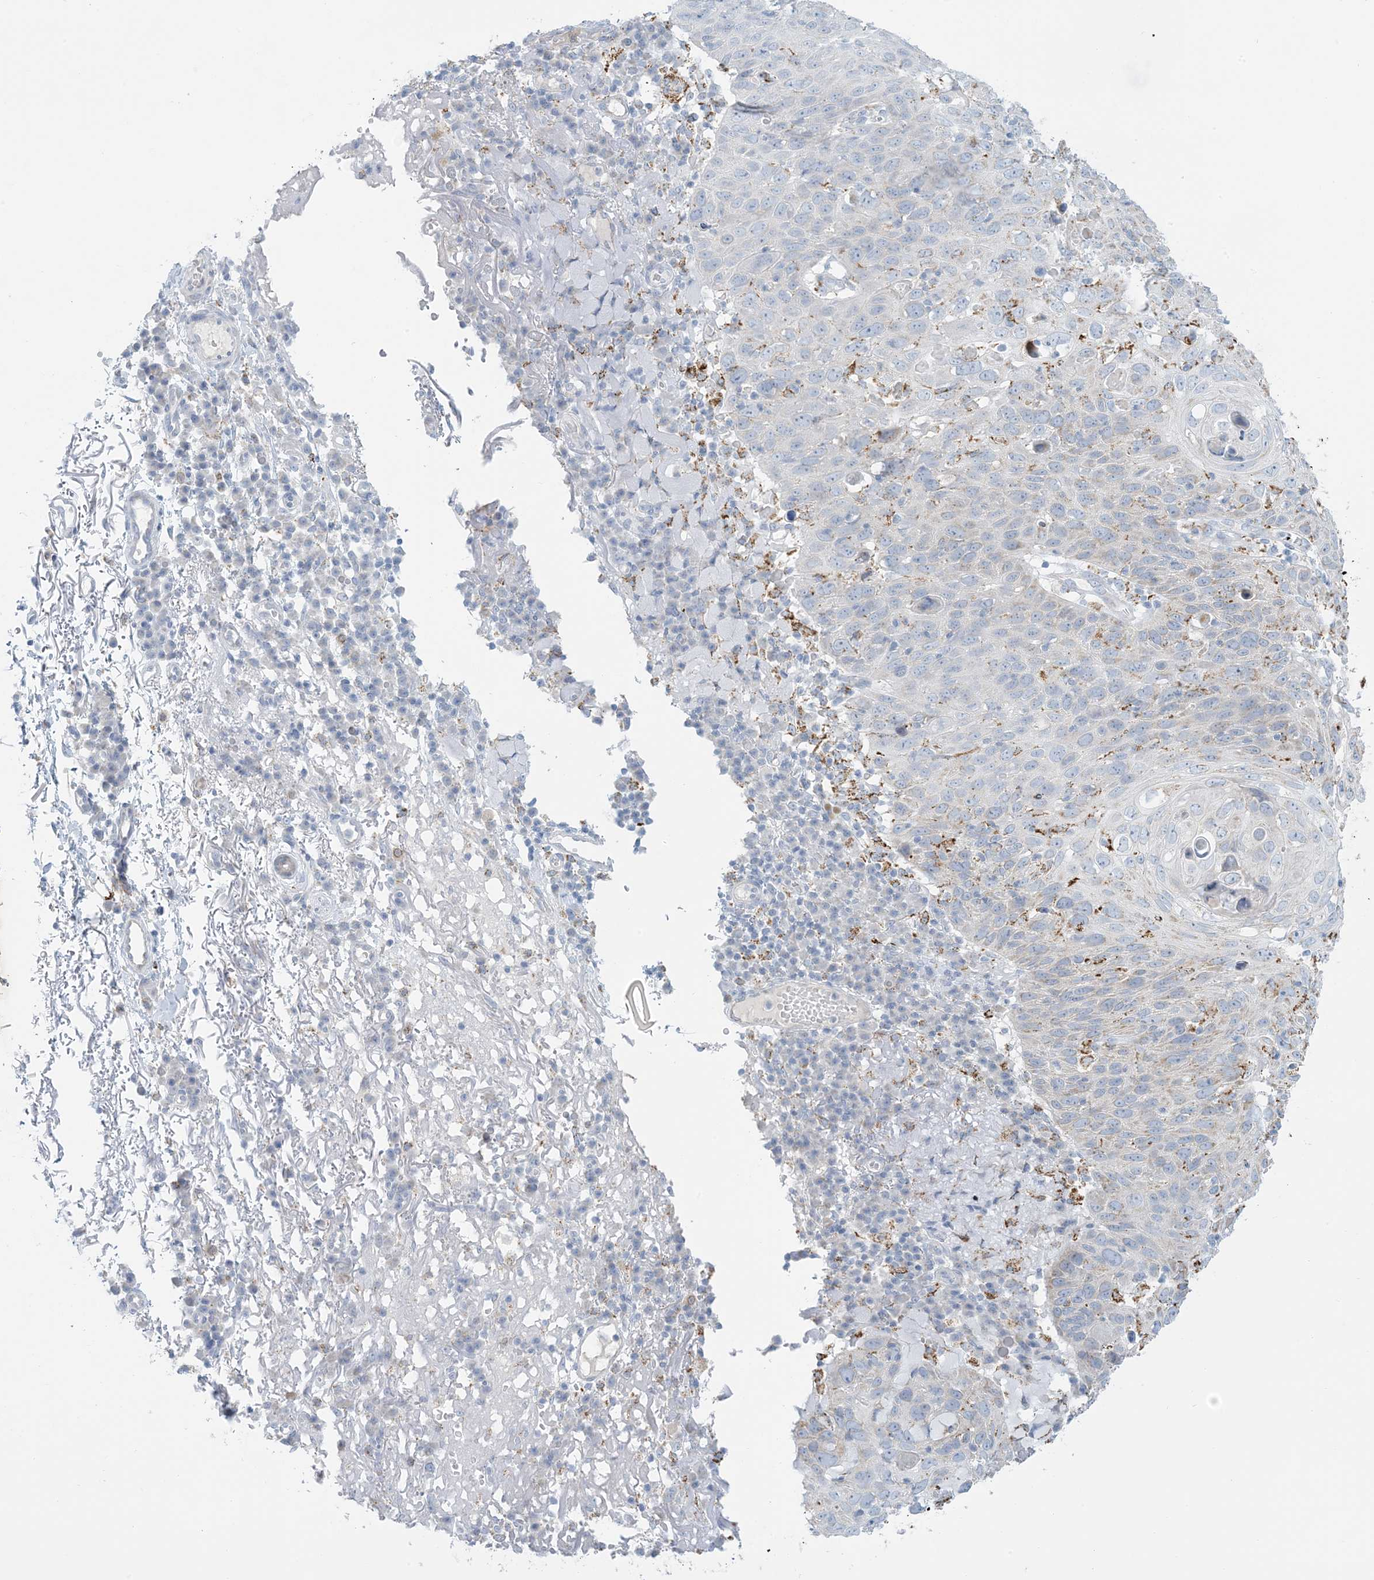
{"staining": {"intensity": "weak", "quantity": "<25%", "location": "cytoplasmic/membranous"}, "tissue": "skin cancer", "cell_type": "Tumor cells", "image_type": "cancer", "snomed": [{"axis": "morphology", "description": "Squamous cell carcinoma, NOS"}, {"axis": "topography", "description": "Skin"}], "caption": "IHC of skin cancer displays no expression in tumor cells.", "gene": "ZDHHC4", "patient": {"sex": "female", "age": 90}}